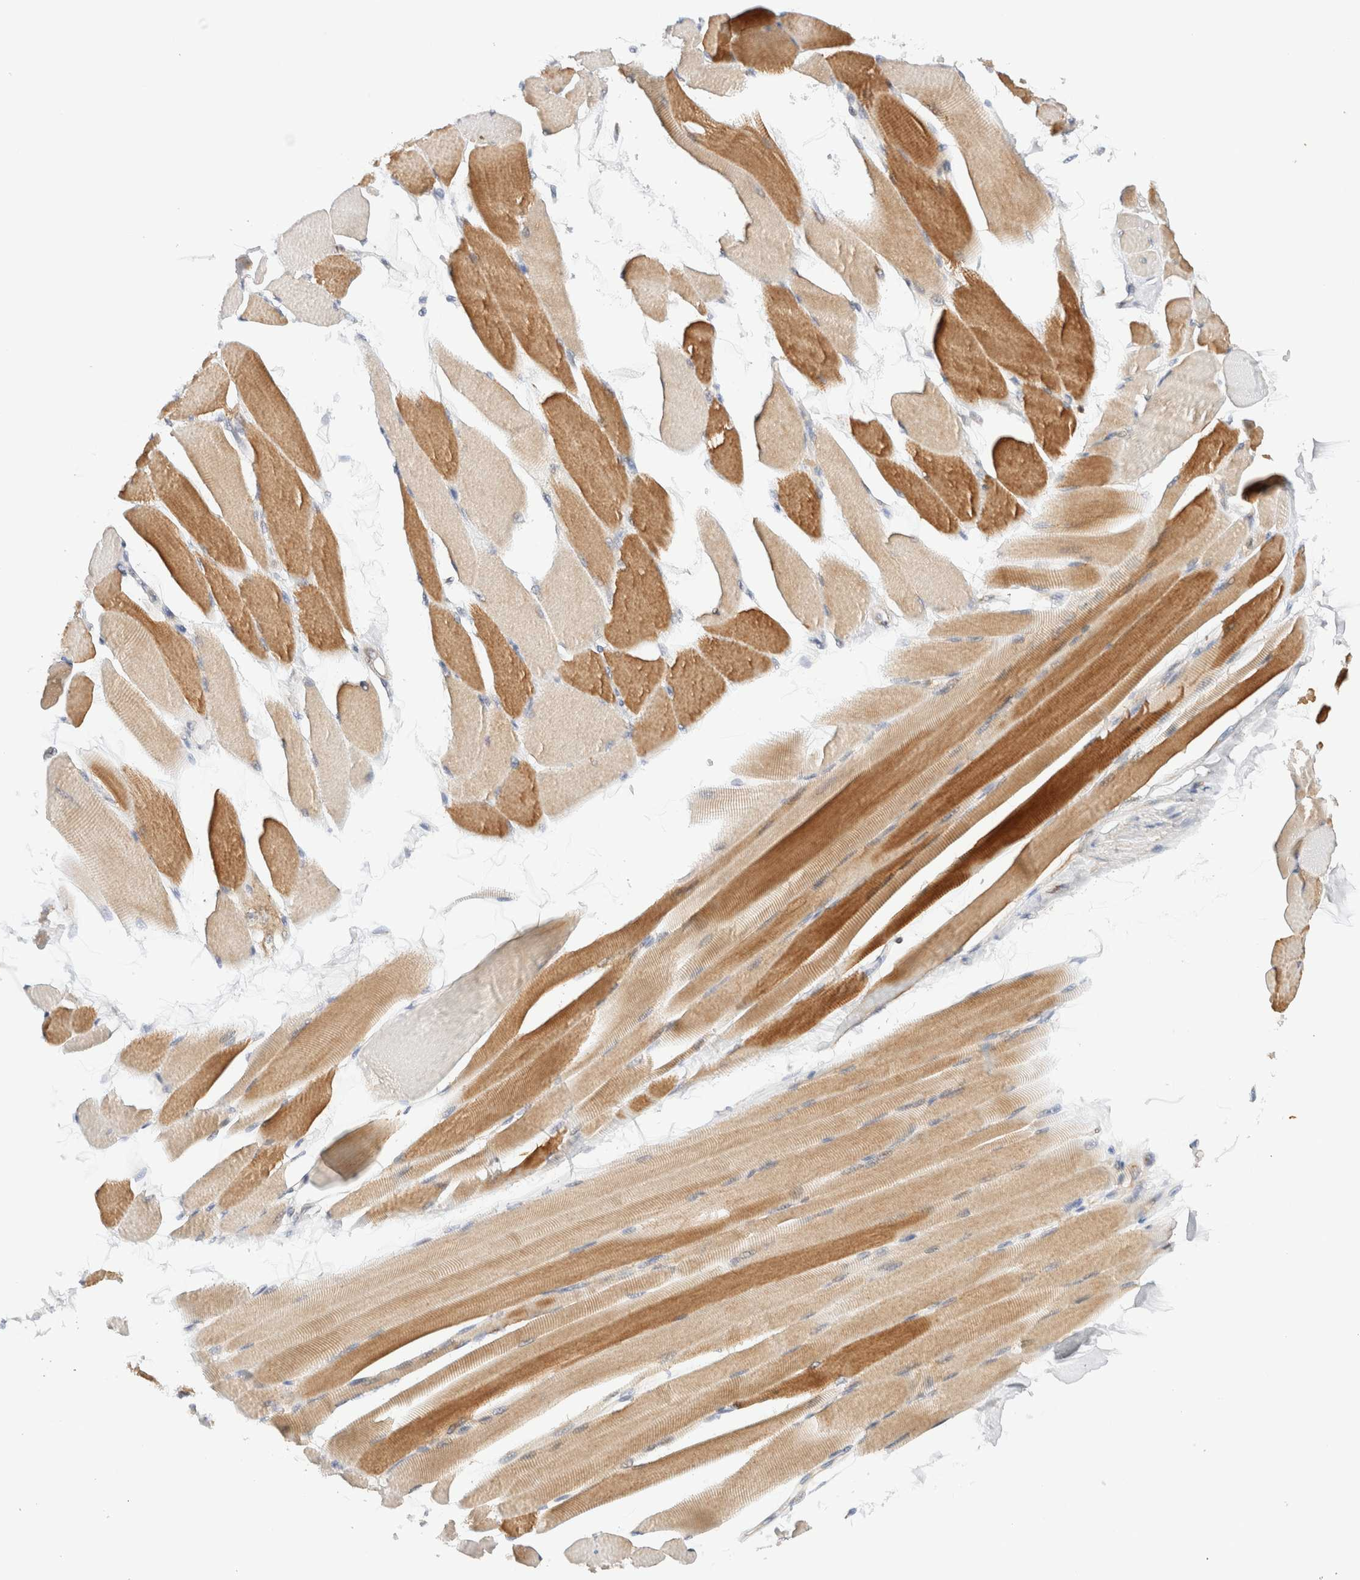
{"staining": {"intensity": "moderate", "quantity": ">75%", "location": "cytoplasmic/membranous"}, "tissue": "skeletal muscle", "cell_type": "Myocytes", "image_type": "normal", "snomed": [{"axis": "morphology", "description": "Normal tissue, NOS"}, {"axis": "topography", "description": "Skeletal muscle"}, {"axis": "topography", "description": "Peripheral nerve tissue"}], "caption": "Moderate cytoplasmic/membranous expression is identified in approximately >75% of myocytes in unremarkable skeletal muscle.", "gene": "RABEP1", "patient": {"sex": "female", "age": 84}}